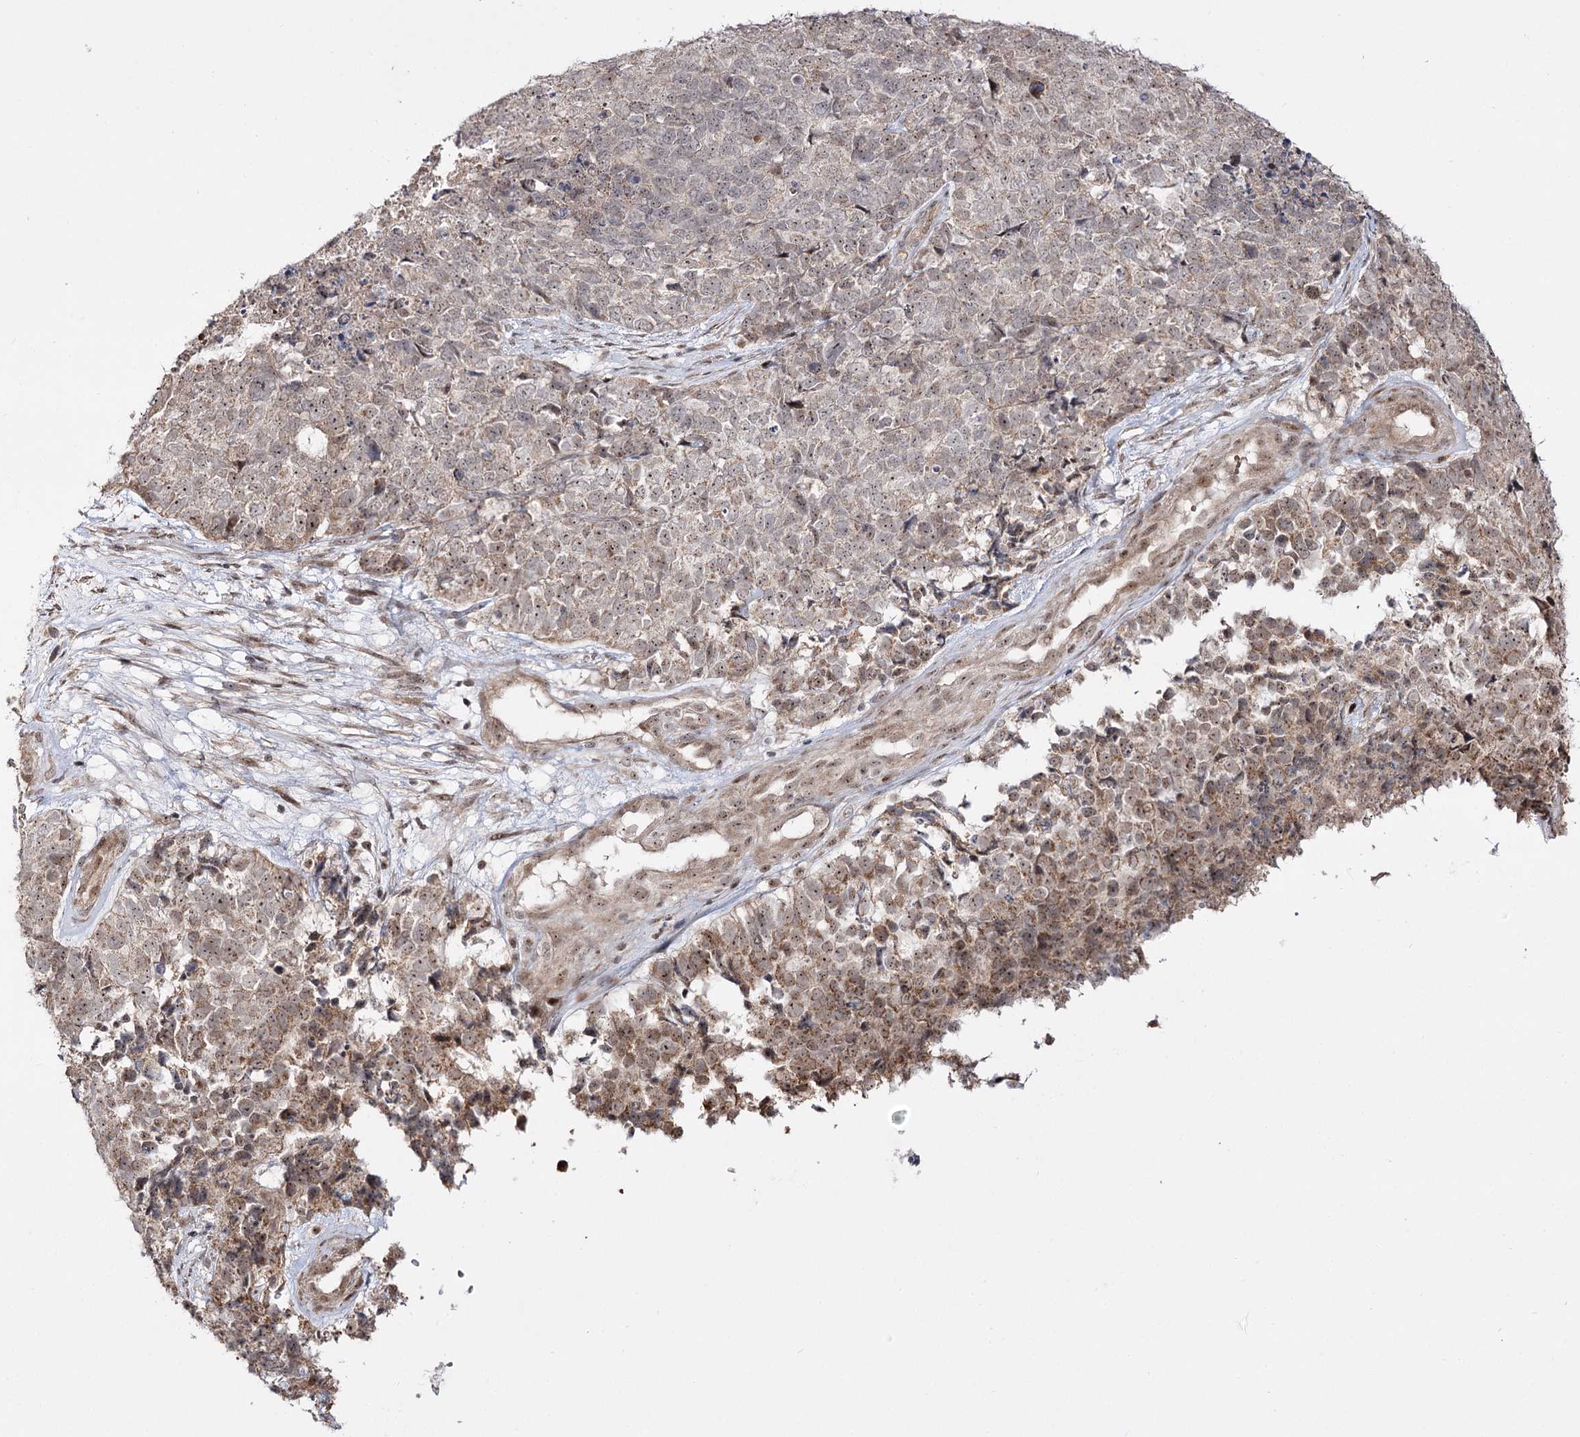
{"staining": {"intensity": "weak", "quantity": "25%-75%", "location": "cytoplasmic/membranous,nuclear"}, "tissue": "cervical cancer", "cell_type": "Tumor cells", "image_type": "cancer", "snomed": [{"axis": "morphology", "description": "Squamous cell carcinoma, NOS"}, {"axis": "topography", "description": "Cervix"}], "caption": "This photomicrograph displays cervical cancer (squamous cell carcinoma) stained with immunohistochemistry to label a protein in brown. The cytoplasmic/membranous and nuclear of tumor cells show weak positivity for the protein. Nuclei are counter-stained blue.", "gene": "RRP9", "patient": {"sex": "female", "age": 63}}